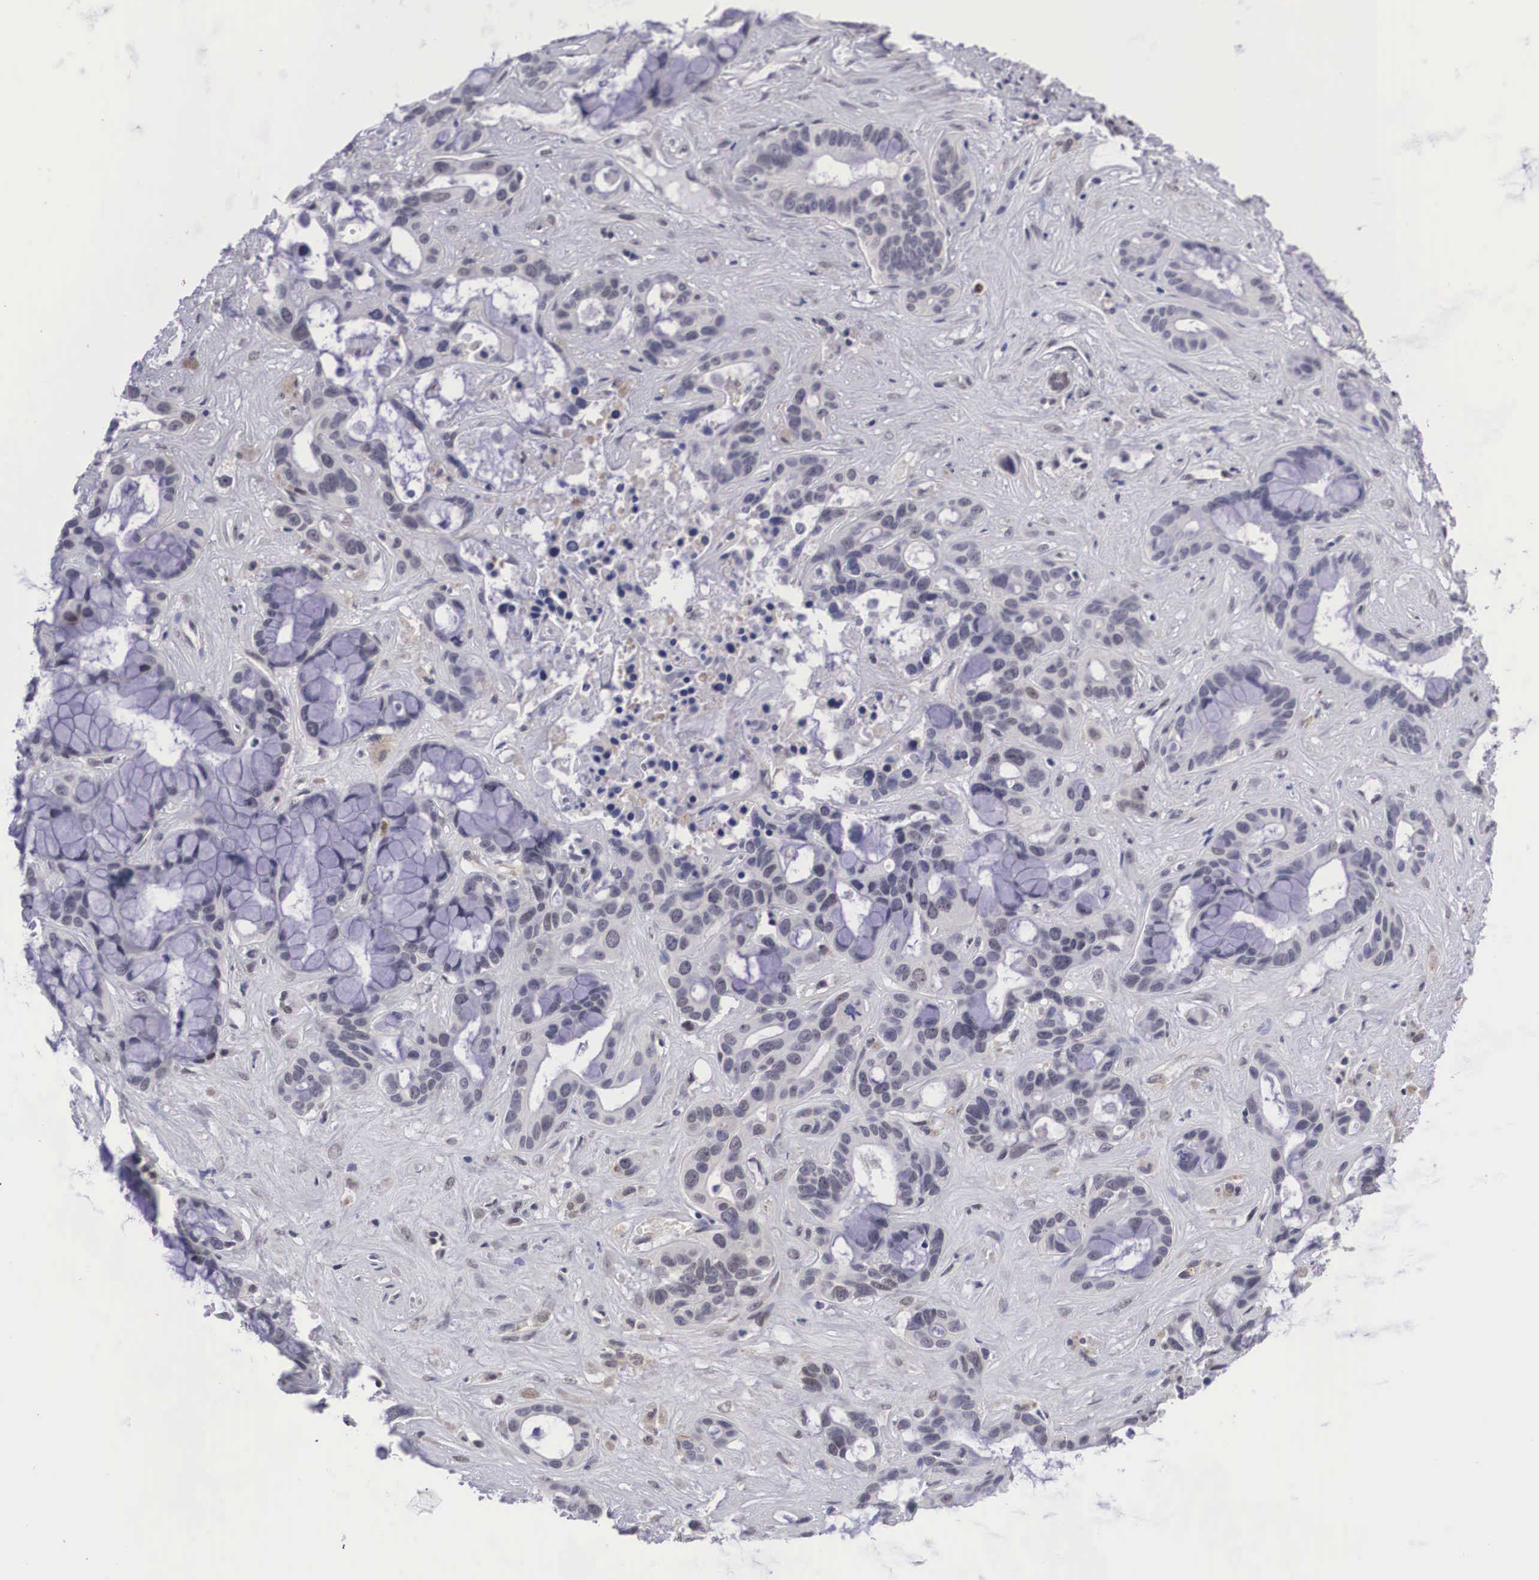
{"staining": {"intensity": "negative", "quantity": "none", "location": "none"}, "tissue": "liver cancer", "cell_type": "Tumor cells", "image_type": "cancer", "snomed": [{"axis": "morphology", "description": "Cholangiocarcinoma"}, {"axis": "topography", "description": "Liver"}], "caption": "Human liver cancer (cholangiocarcinoma) stained for a protein using immunohistochemistry exhibits no expression in tumor cells.", "gene": "MORC2", "patient": {"sex": "female", "age": 65}}